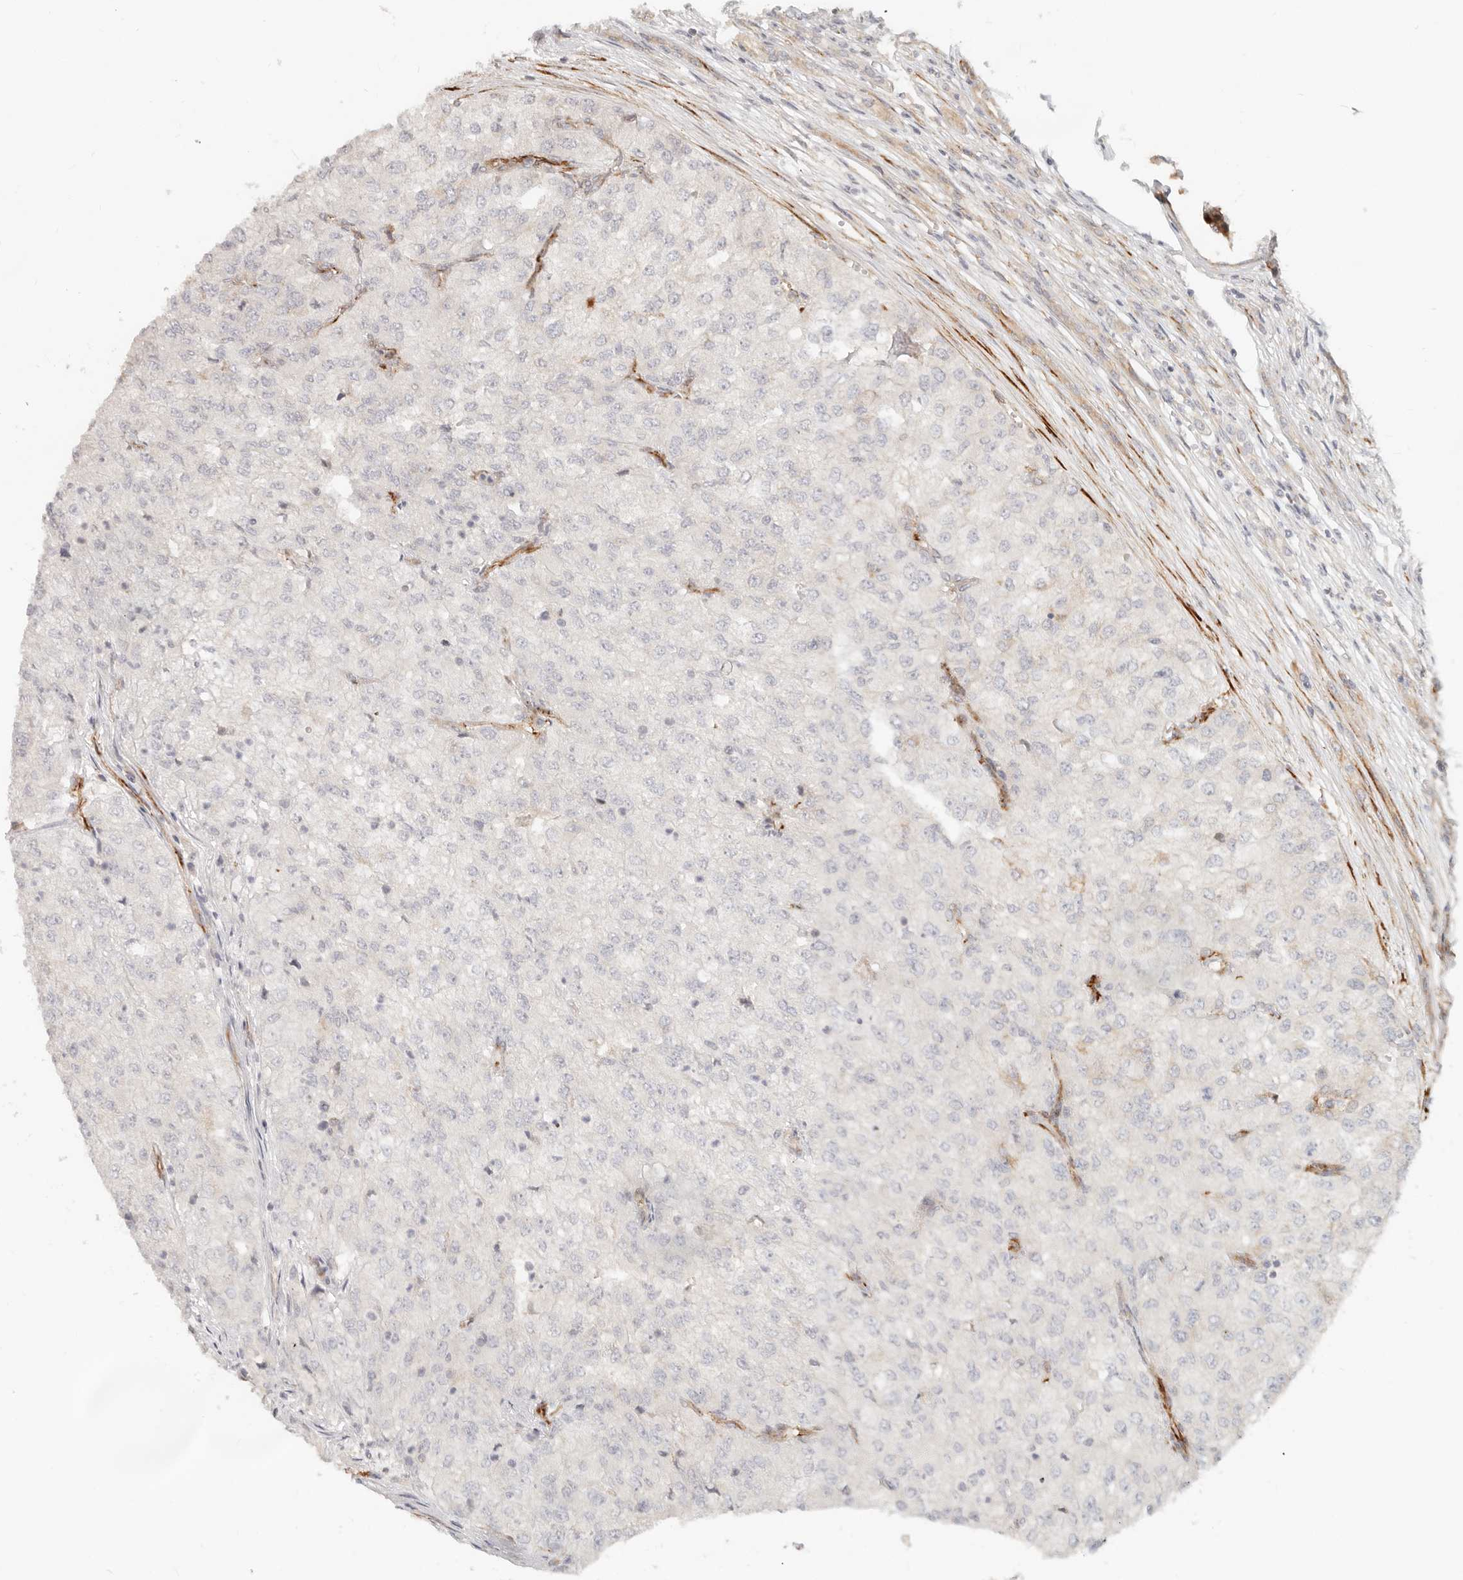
{"staining": {"intensity": "negative", "quantity": "none", "location": "none"}, "tissue": "renal cancer", "cell_type": "Tumor cells", "image_type": "cancer", "snomed": [{"axis": "morphology", "description": "Adenocarcinoma, NOS"}, {"axis": "topography", "description": "Kidney"}], "caption": "DAB (3,3'-diaminobenzidine) immunohistochemical staining of adenocarcinoma (renal) exhibits no significant staining in tumor cells.", "gene": "SASS6", "patient": {"sex": "female", "age": 54}}